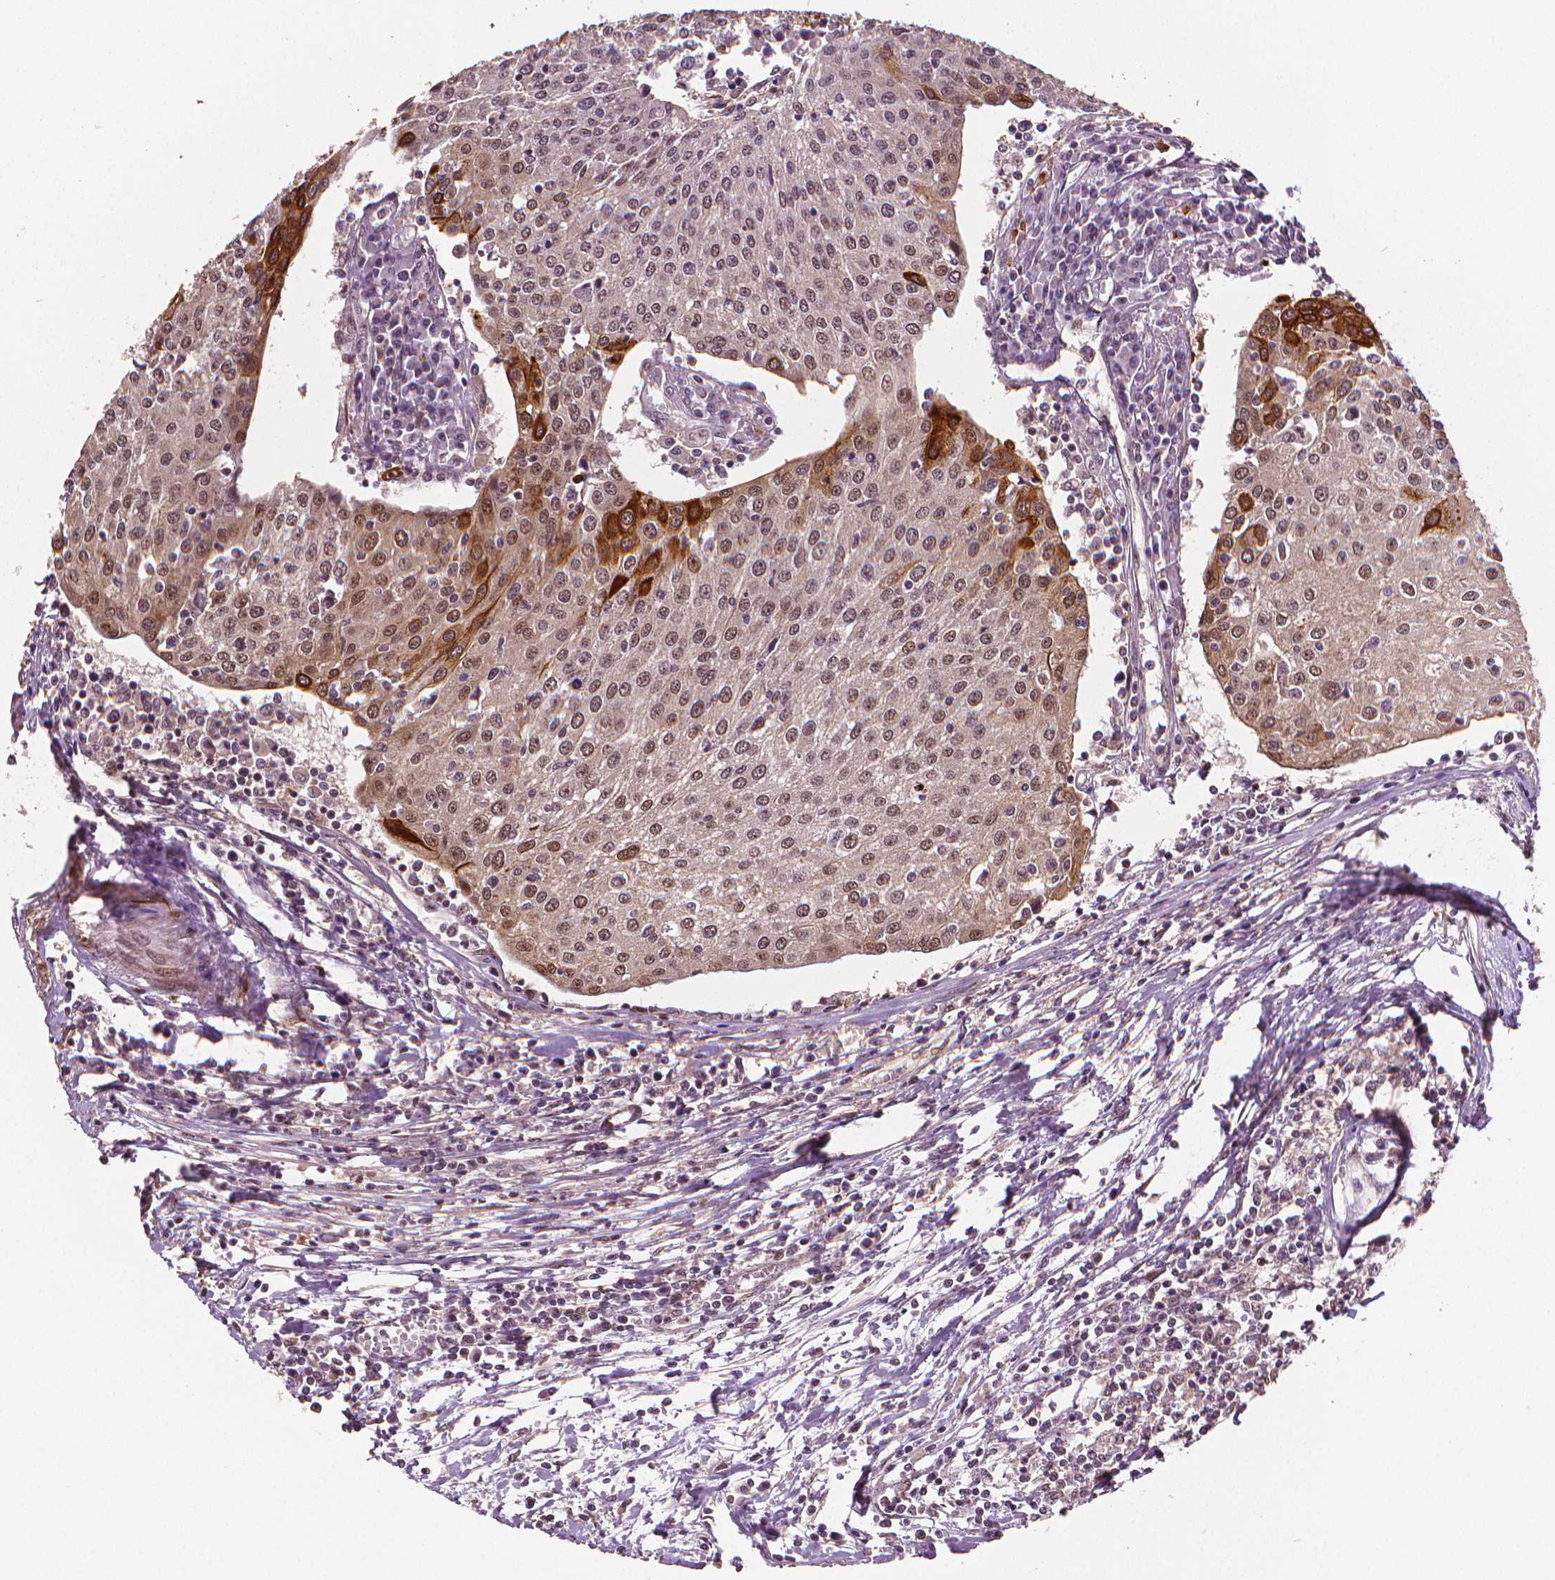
{"staining": {"intensity": "strong", "quantity": "<25%", "location": "cytoplasmic/membranous"}, "tissue": "urothelial cancer", "cell_type": "Tumor cells", "image_type": "cancer", "snomed": [{"axis": "morphology", "description": "Urothelial carcinoma, High grade"}, {"axis": "topography", "description": "Urinary bladder"}], "caption": "Tumor cells exhibit strong cytoplasmic/membranous expression in approximately <25% of cells in urothelial carcinoma (high-grade).", "gene": "STAT3", "patient": {"sex": "female", "age": 85}}